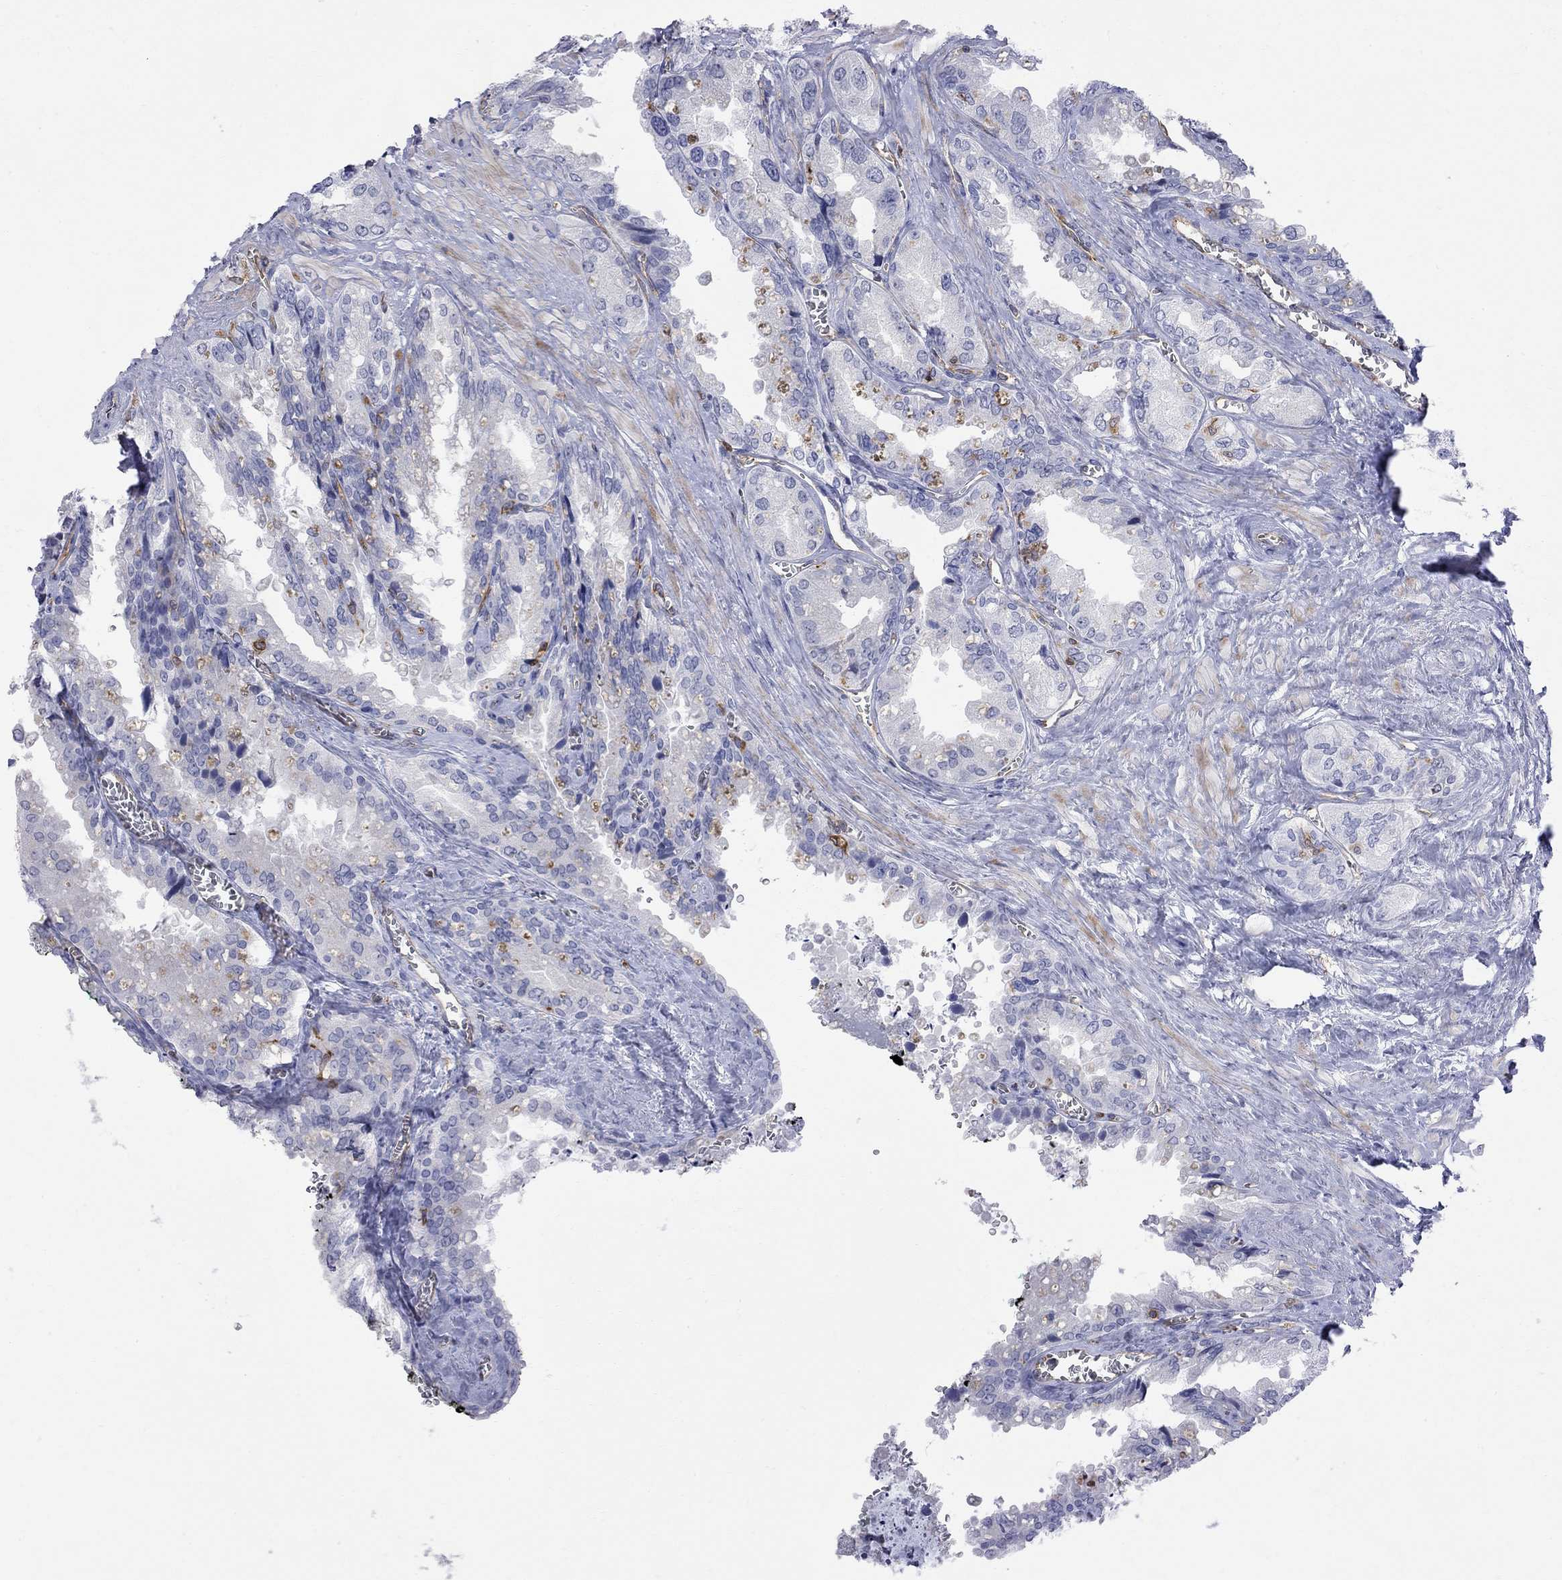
{"staining": {"intensity": "negative", "quantity": "none", "location": "none"}, "tissue": "seminal vesicle", "cell_type": "Glandular cells", "image_type": "normal", "snomed": [{"axis": "morphology", "description": "Normal tissue, NOS"}, {"axis": "topography", "description": "Seminal veicle"}], "caption": "High magnification brightfield microscopy of normal seminal vesicle stained with DAB (brown) and counterstained with hematoxylin (blue): glandular cells show no significant expression. (DAB immunohistochemistry visualized using brightfield microscopy, high magnification).", "gene": "ABI3", "patient": {"sex": "male", "age": 67}}